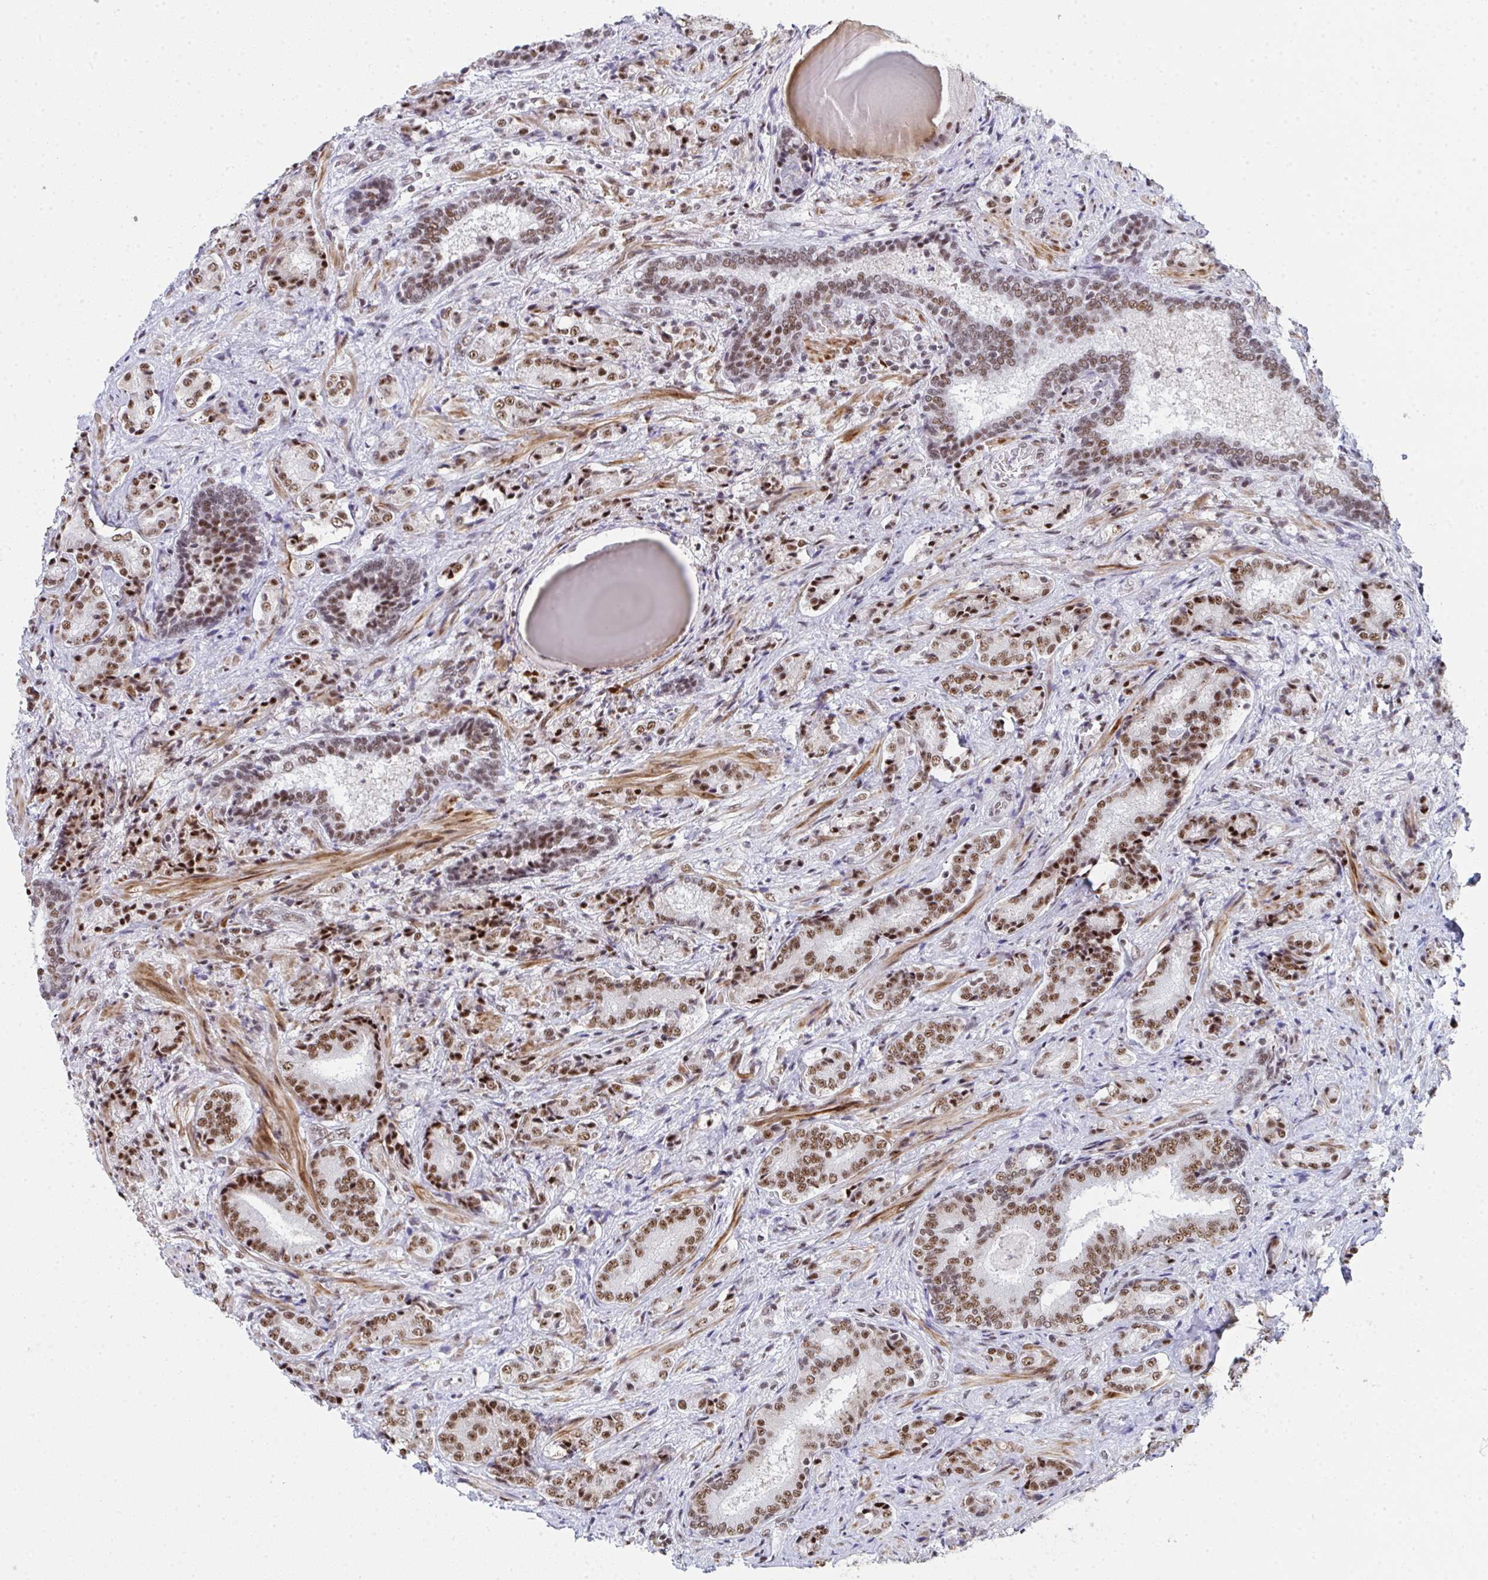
{"staining": {"intensity": "moderate", "quantity": ">75%", "location": "nuclear"}, "tissue": "prostate cancer", "cell_type": "Tumor cells", "image_type": "cancer", "snomed": [{"axis": "morphology", "description": "Adenocarcinoma, High grade"}, {"axis": "topography", "description": "Prostate"}], "caption": "High-magnification brightfield microscopy of prostate cancer stained with DAB (3,3'-diaminobenzidine) (brown) and counterstained with hematoxylin (blue). tumor cells exhibit moderate nuclear positivity is appreciated in approximately>75% of cells. The staining is performed using DAB (3,3'-diaminobenzidine) brown chromogen to label protein expression. The nuclei are counter-stained blue using hematoxylin.", "gene": "SNRNP70", "patient": {"sex": "male", "age": 62}}